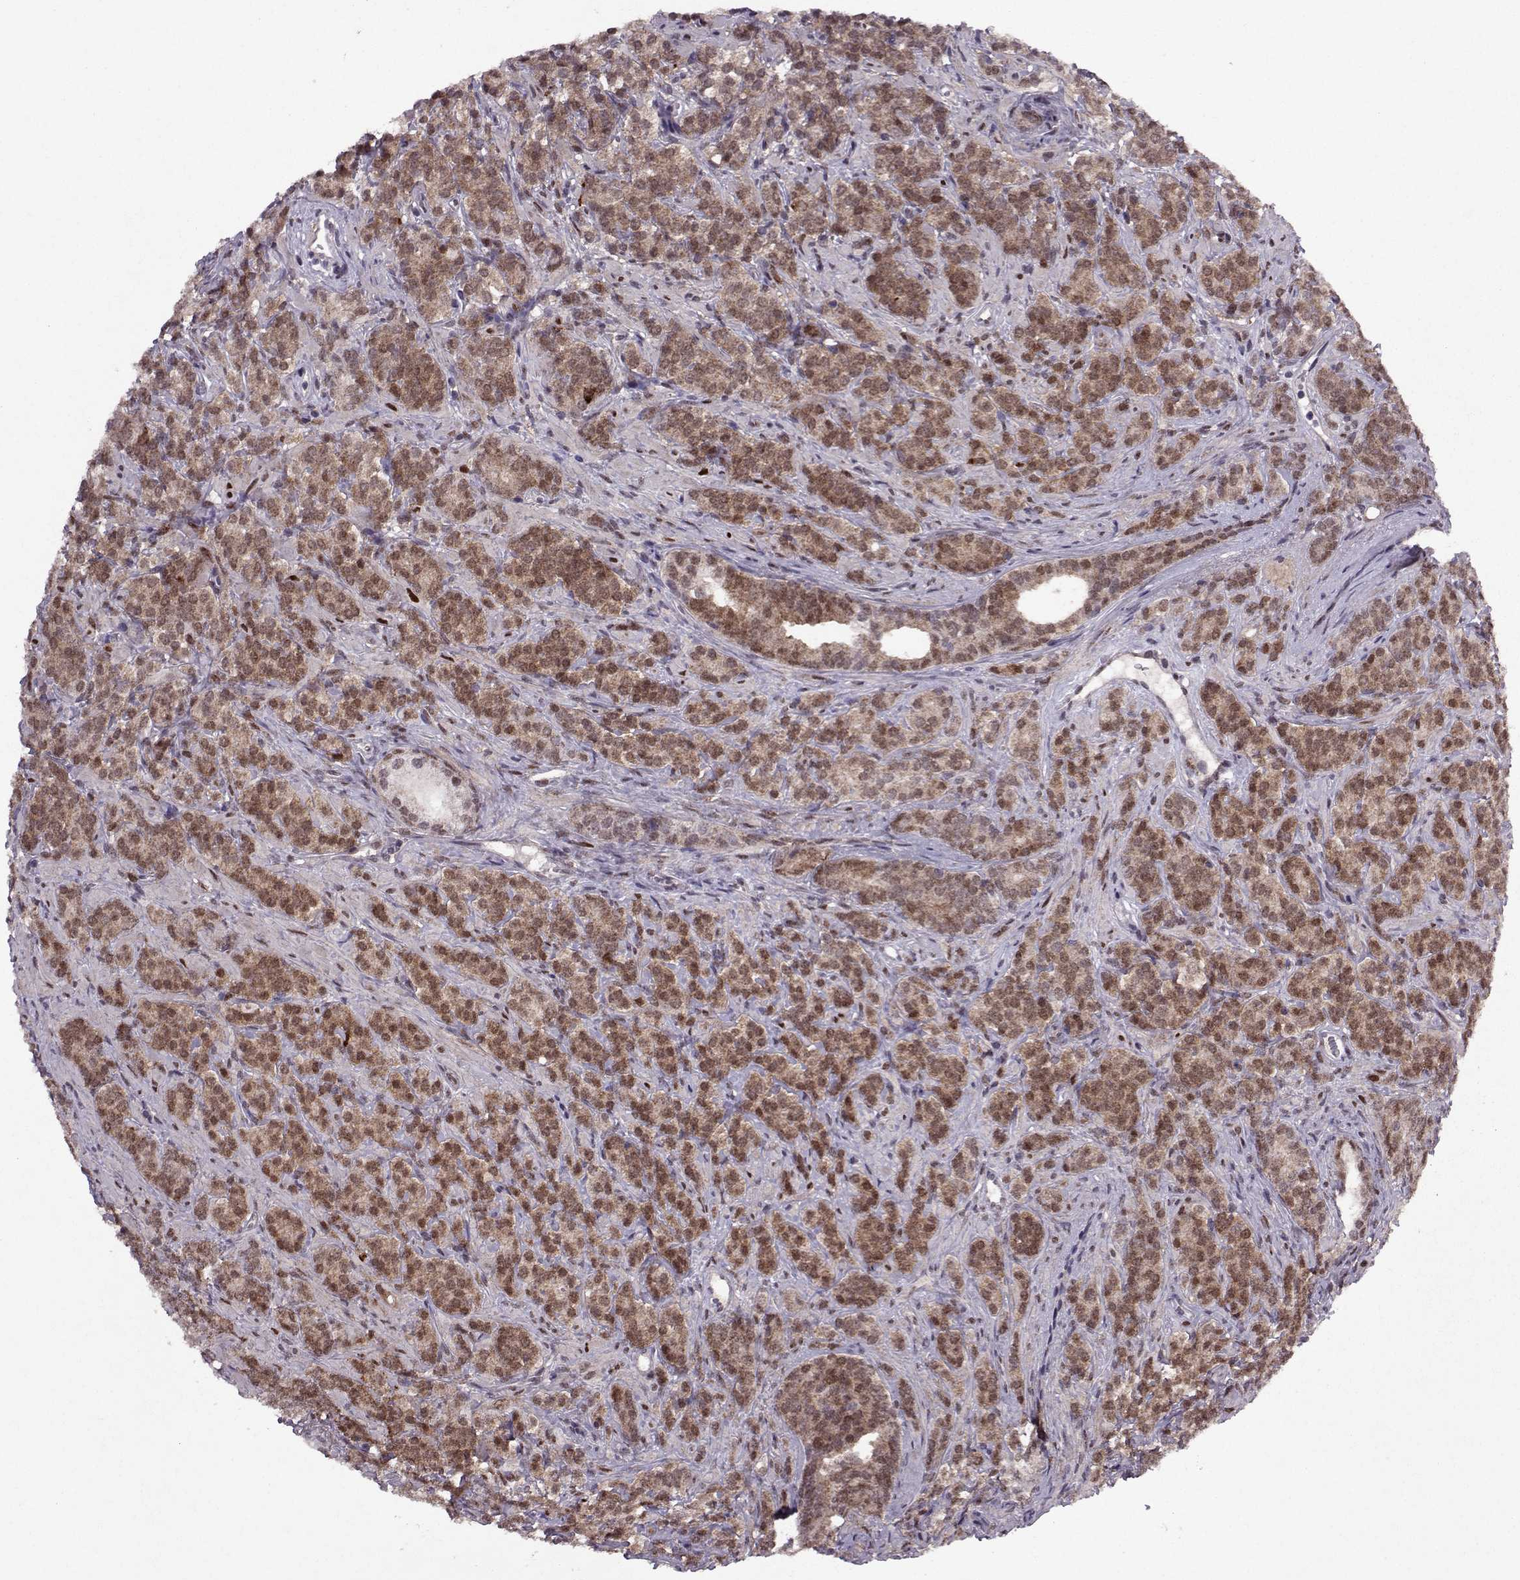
{"staining": {"intensity": "moderate", "quantity": ">75%", "location": "cytoplasmic/membranous,nuclear"}, "tissue": "prostate cancer", "cell_type": "Tumor cells", "image_type": "cancer", "snomed": [{"axis": "morphology", "description": "Adenocarcinoma, High grade"}, {"axis": "topography", "description": "Prostate"}], "caption": "Prostate cancer (high-grade adenocarcinoma) was stained to show a protein in brown. There is medium levels of moderate cytoplasmic/membranous and nuclear positivity in about >75% of tumor cells.", "gene": "CDK4", "patient": {"sex": "male", "age": 84}}